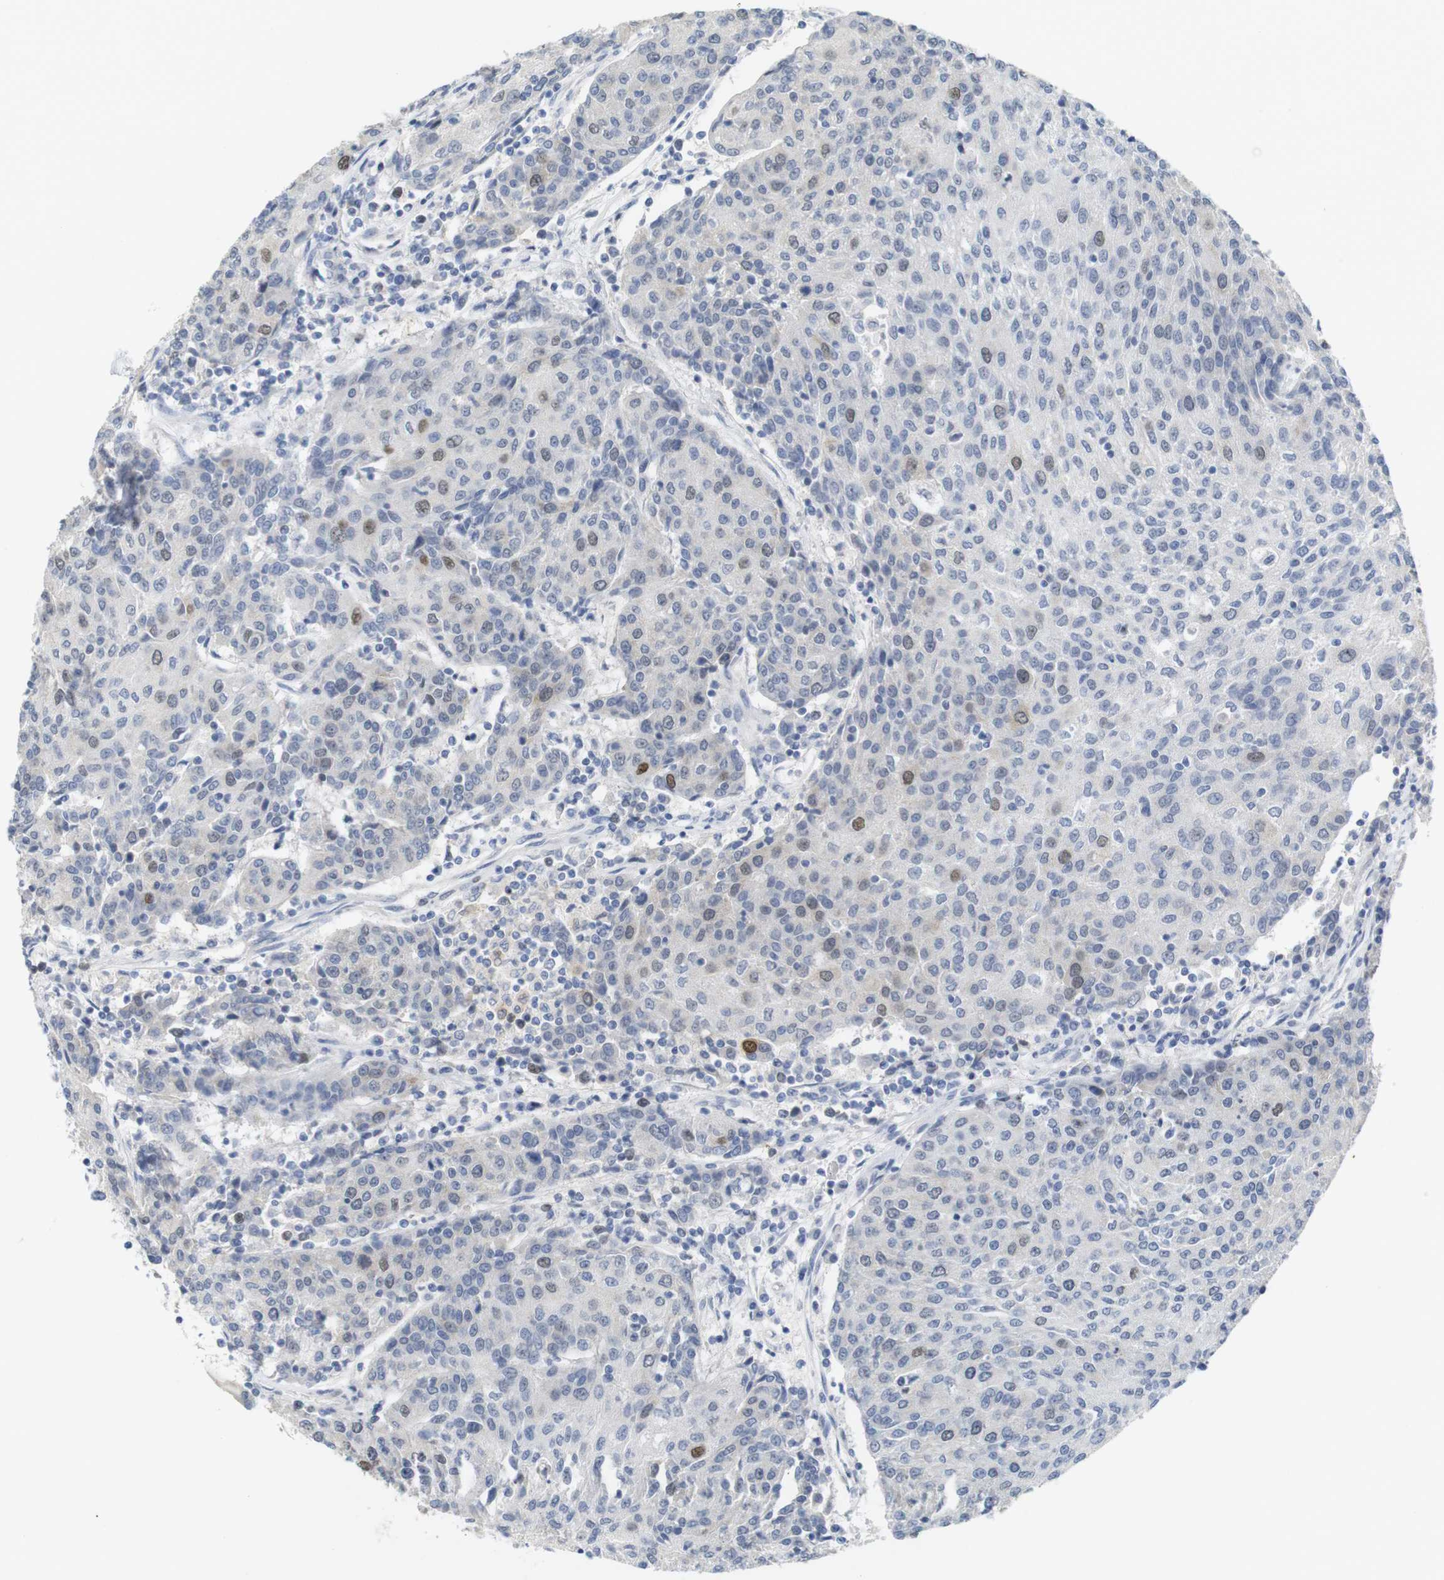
{"staining": {"intensity": "moderate", "quantity": "<25%", "location": "nuclear"}, "tissue": "urothelial cancer", "cell_type": "Tumor cells", "image_type": "cancer", "snomed": [{"axis": "morphology", "description": "Urothelial carcinoma, High grade"}, {"axis": "topography", "description": "Urinary bladder"}], "caption": "A histopathology image of urothelial cancer stained for a protein reveals moderate nuclear brown staining in tumor cells.", "gene": "CDK2", "patient": {"sex": "female", "age": 85}}